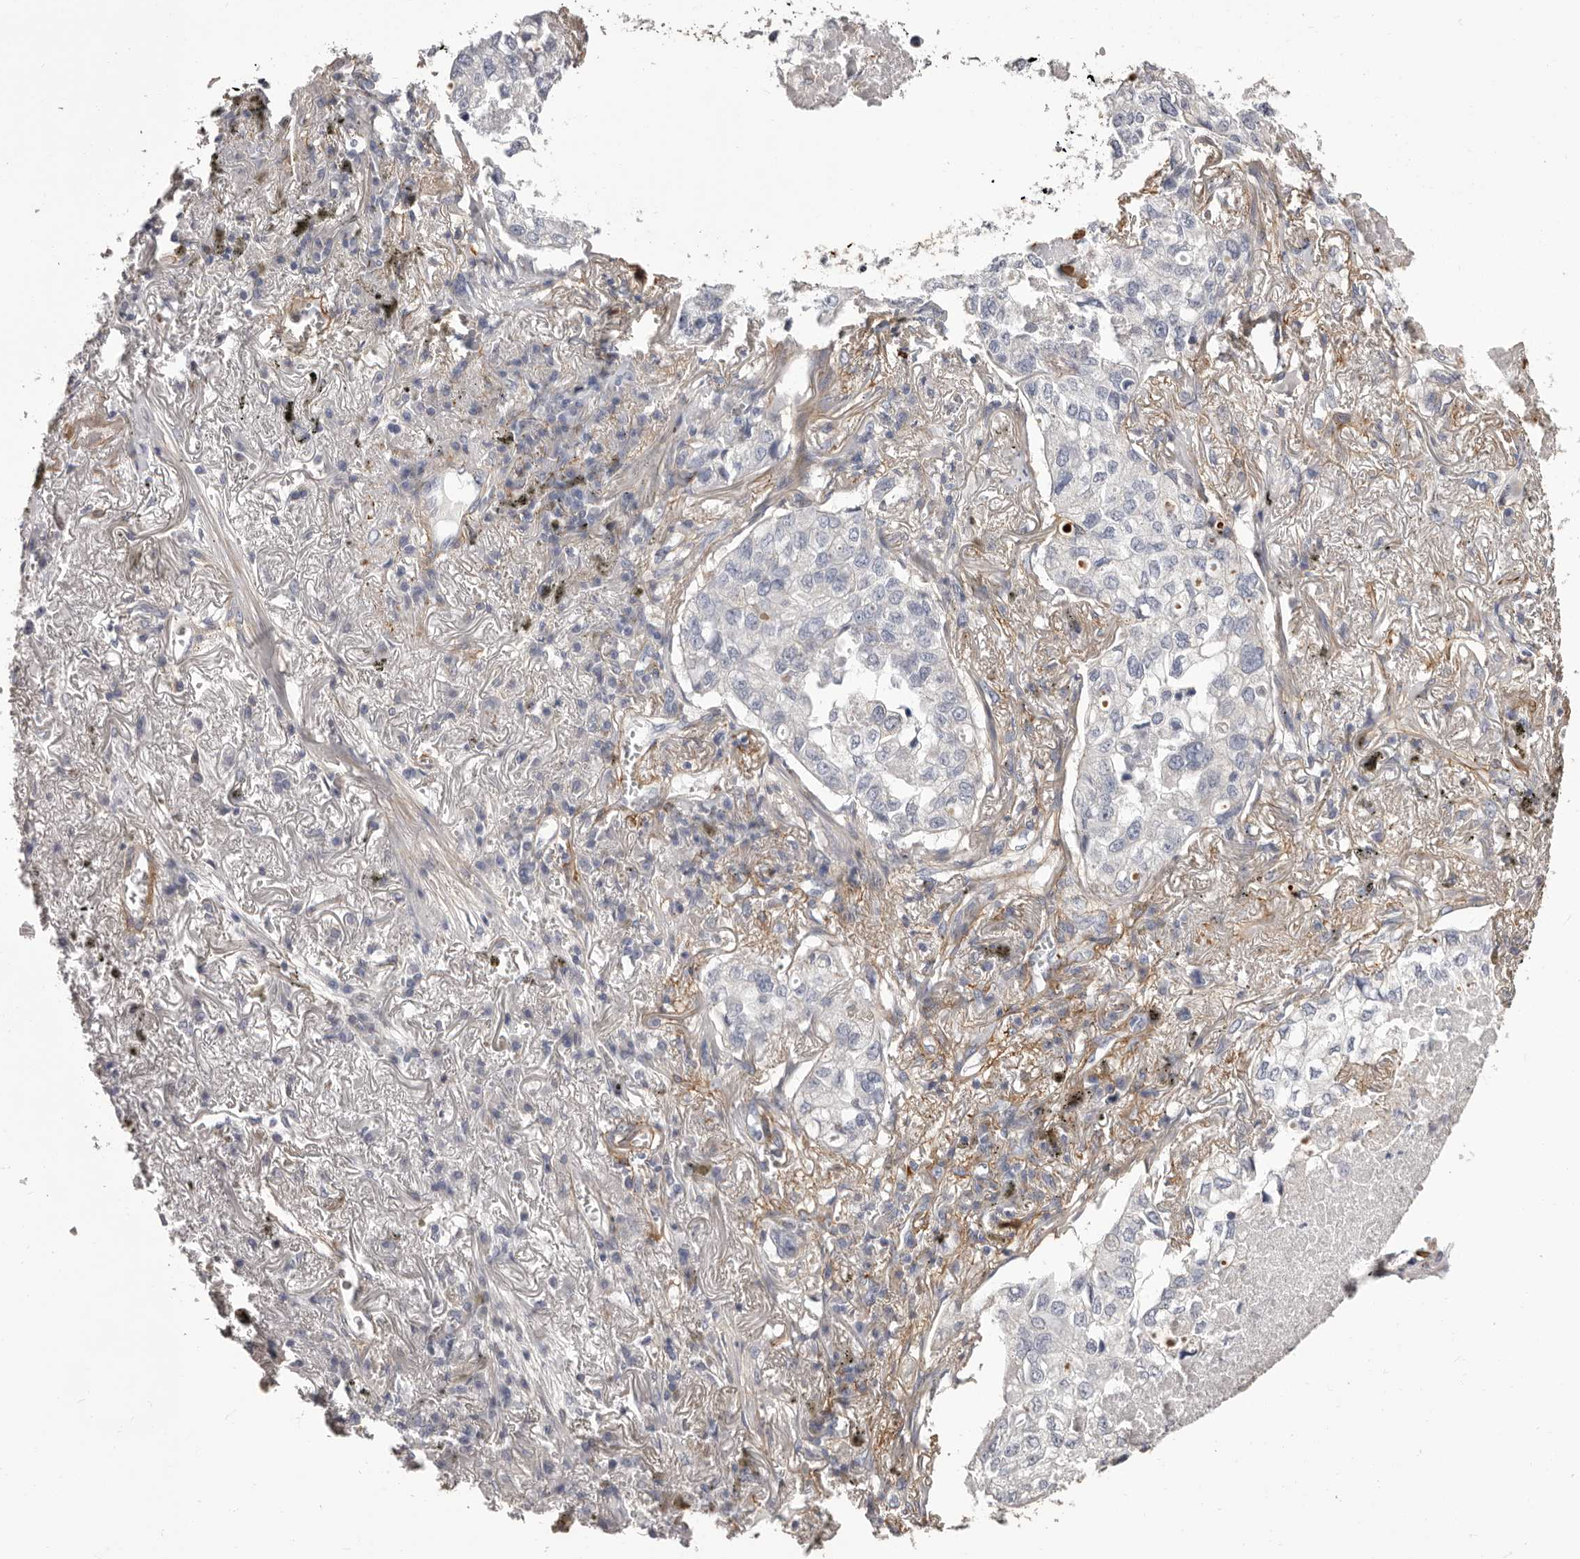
{"staining": {"intensity": "negative", "quantity": "none", "location": "none"}, "tissue": "lung cancer", "cell_type": "Tumor cells", "image_type": "cancer", "snomed": [{"axis": "morphology", "description": "Adenocarcinoma, NOS"}, {"axis": "topography", "description": "Lung"}], "caption": "Immunohistochemical staining of lung adenocarcinoma reveals no significant staining in tumor cells. Nuclei are stained in blue.", "gene": "COL6A1", "patient": {"sex": "male", "age": 65}}